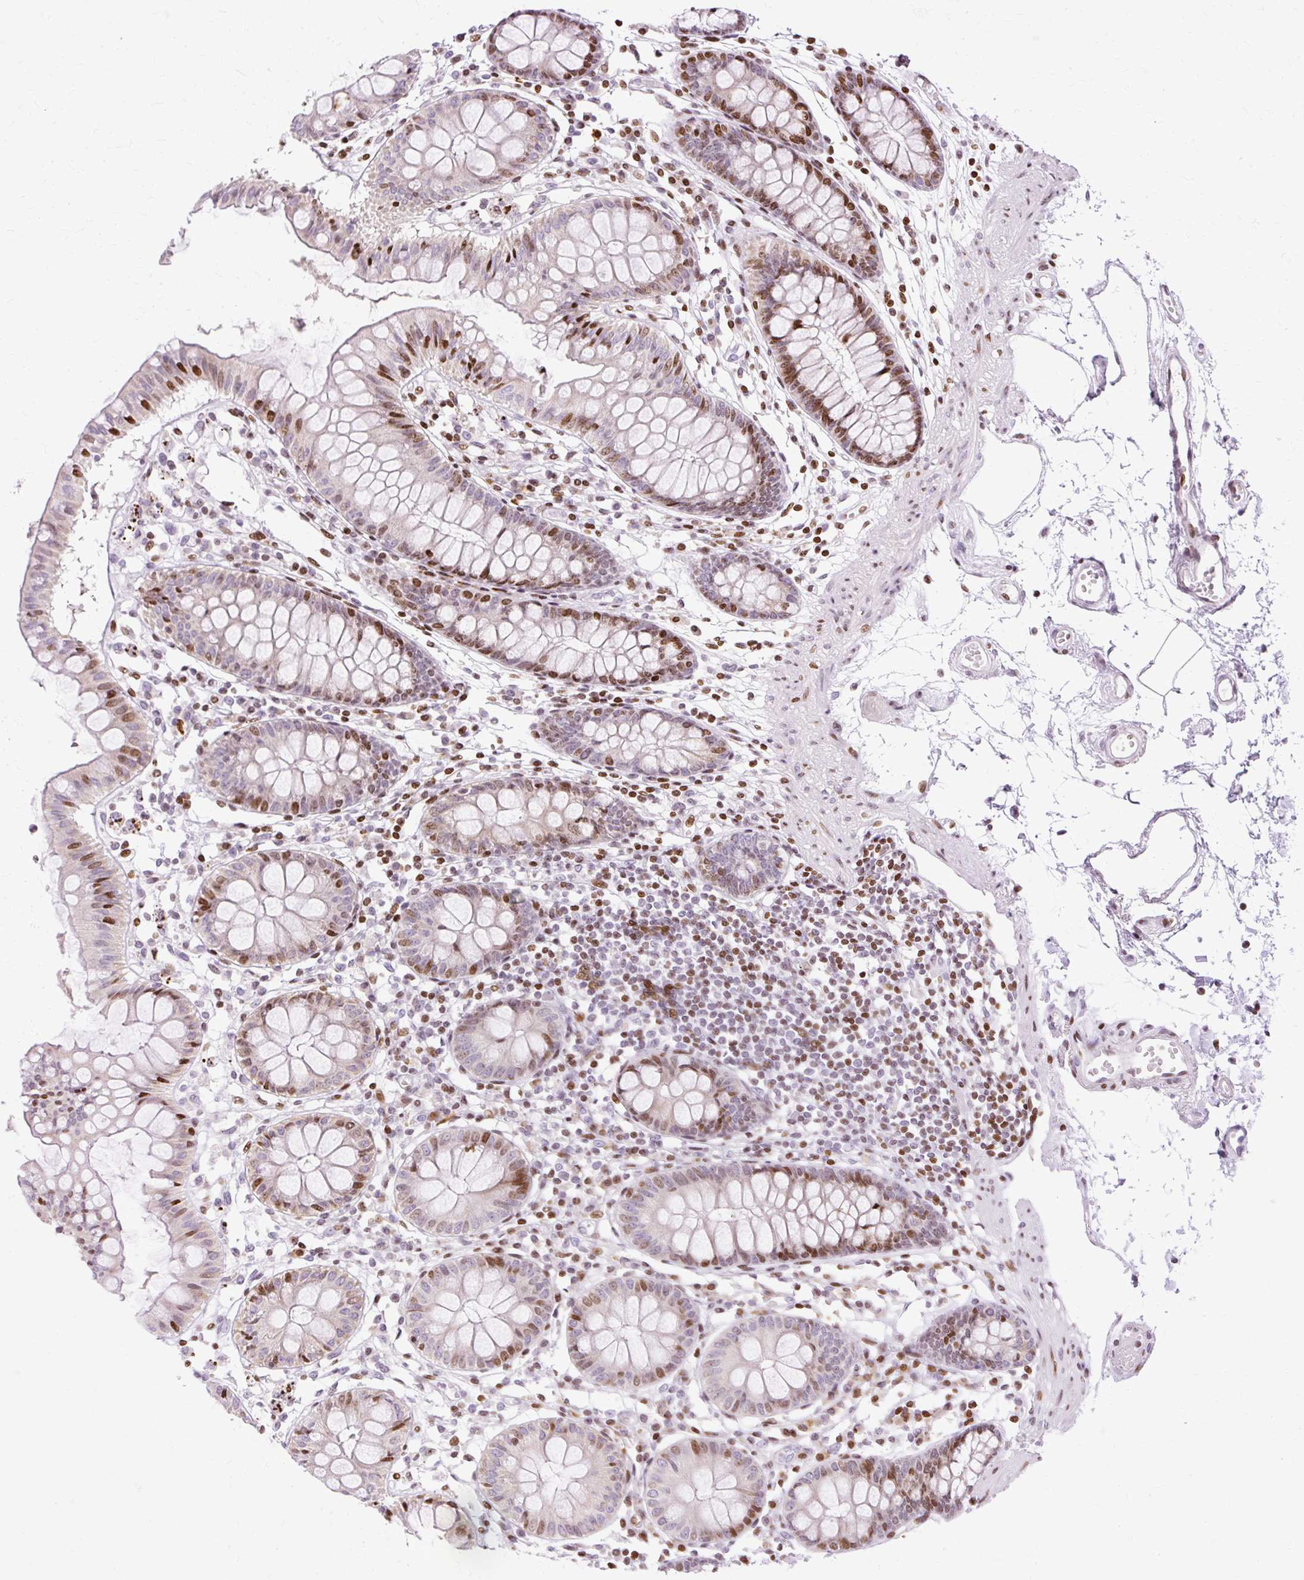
{"staining": {"intensity": "negative", "quantity": "none", "location": "none"}, "tissue": "colon", "cell_type": "Endothelial cells", "image_type": "normal", "snomed": [{"axis": "morphology", "description": "Normal tissue, NOS"}, {"axis": "topography", "description": "Colon"}], "caption": "Immunohistochemistry (IHC) photomicrograph of normal colon stained for a protein (brown), which shows no staining in endothelial cells. (DAB IHC visualized using brightfield microscopy, high magnification).", "gene": "TMEM177", "patient": {"sex": "female", "age": 84}}